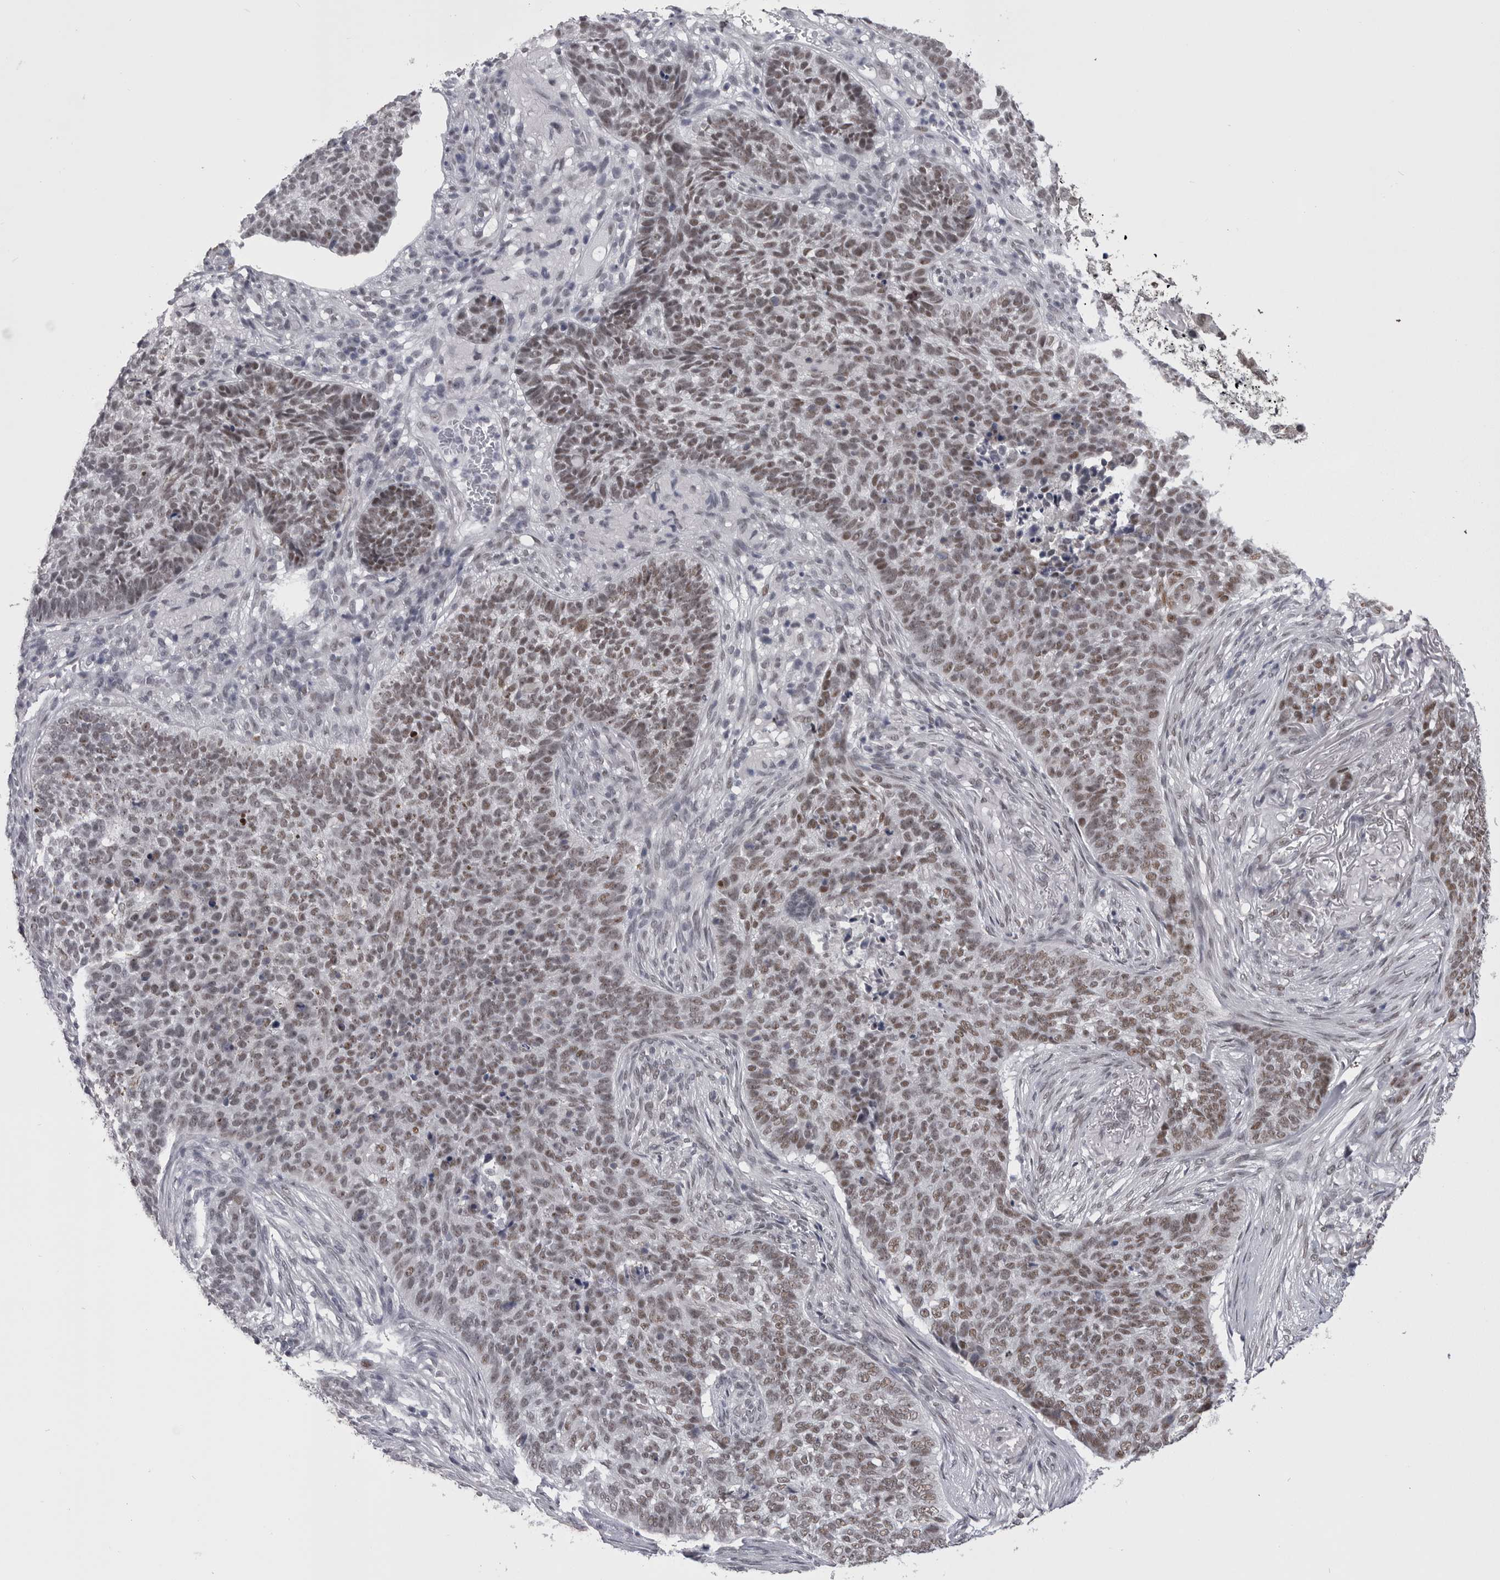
{"staining": {"intensity": "moderate", "quantity": ">75%", "location": "nuclear"}, "tissue": "skin cancer", "cell_type": "Tumor cells", "image_type": "cancer", "snomed": [{"axis": "morphology", "description": "Basal cell carcinoma"}, {"axis": "topography", "description": "Skin"}], "caption": "Approximately >75% of tumor cells in human skin cancer (basal cell carcinoma) exhibit moderate nuclear protein positivity as visualized by brown immunohistochemical staining.", "gene": "MEPCE", "patient": {"sex": "male", "age": 85}}